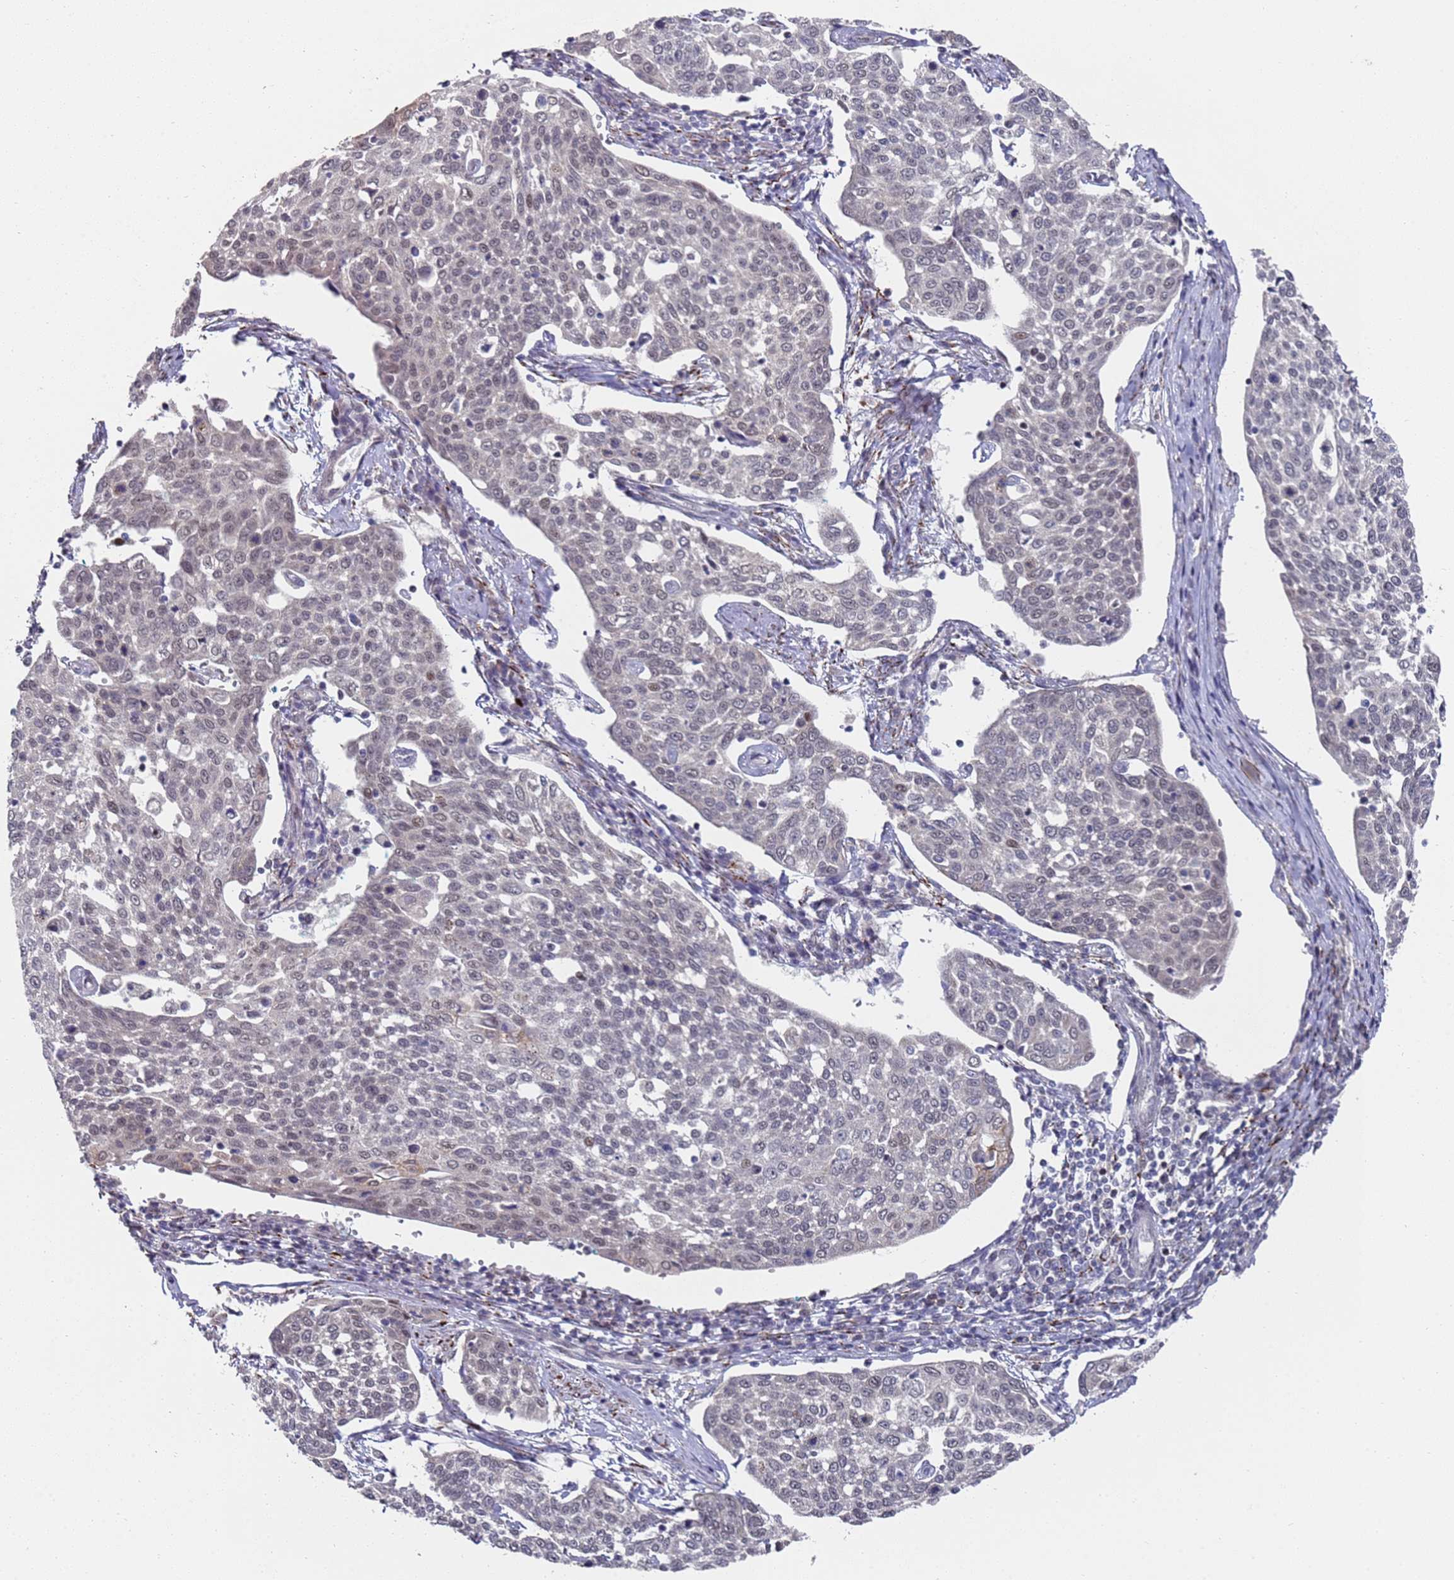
{"staining": {"intensity": "weak", "quantity": "25%-75%", "location": "nuclear"}, "tissue": "cervical cancer", "cell_type": "Tumor cells", "image_type": "cancer", "snomed": [{"axis": "morphology", "description": "Squamous cell carcinoma, NOS"}, {"axis": "topography", "description": "Cervix"}], "caption": "Brown immunohistochemical staining in cervical cancer exhibits weak nuclear staining in about 25%-75% of tumor cells.", "gene": "COPS6", "patient": {"sex": "female", "age": 34}}